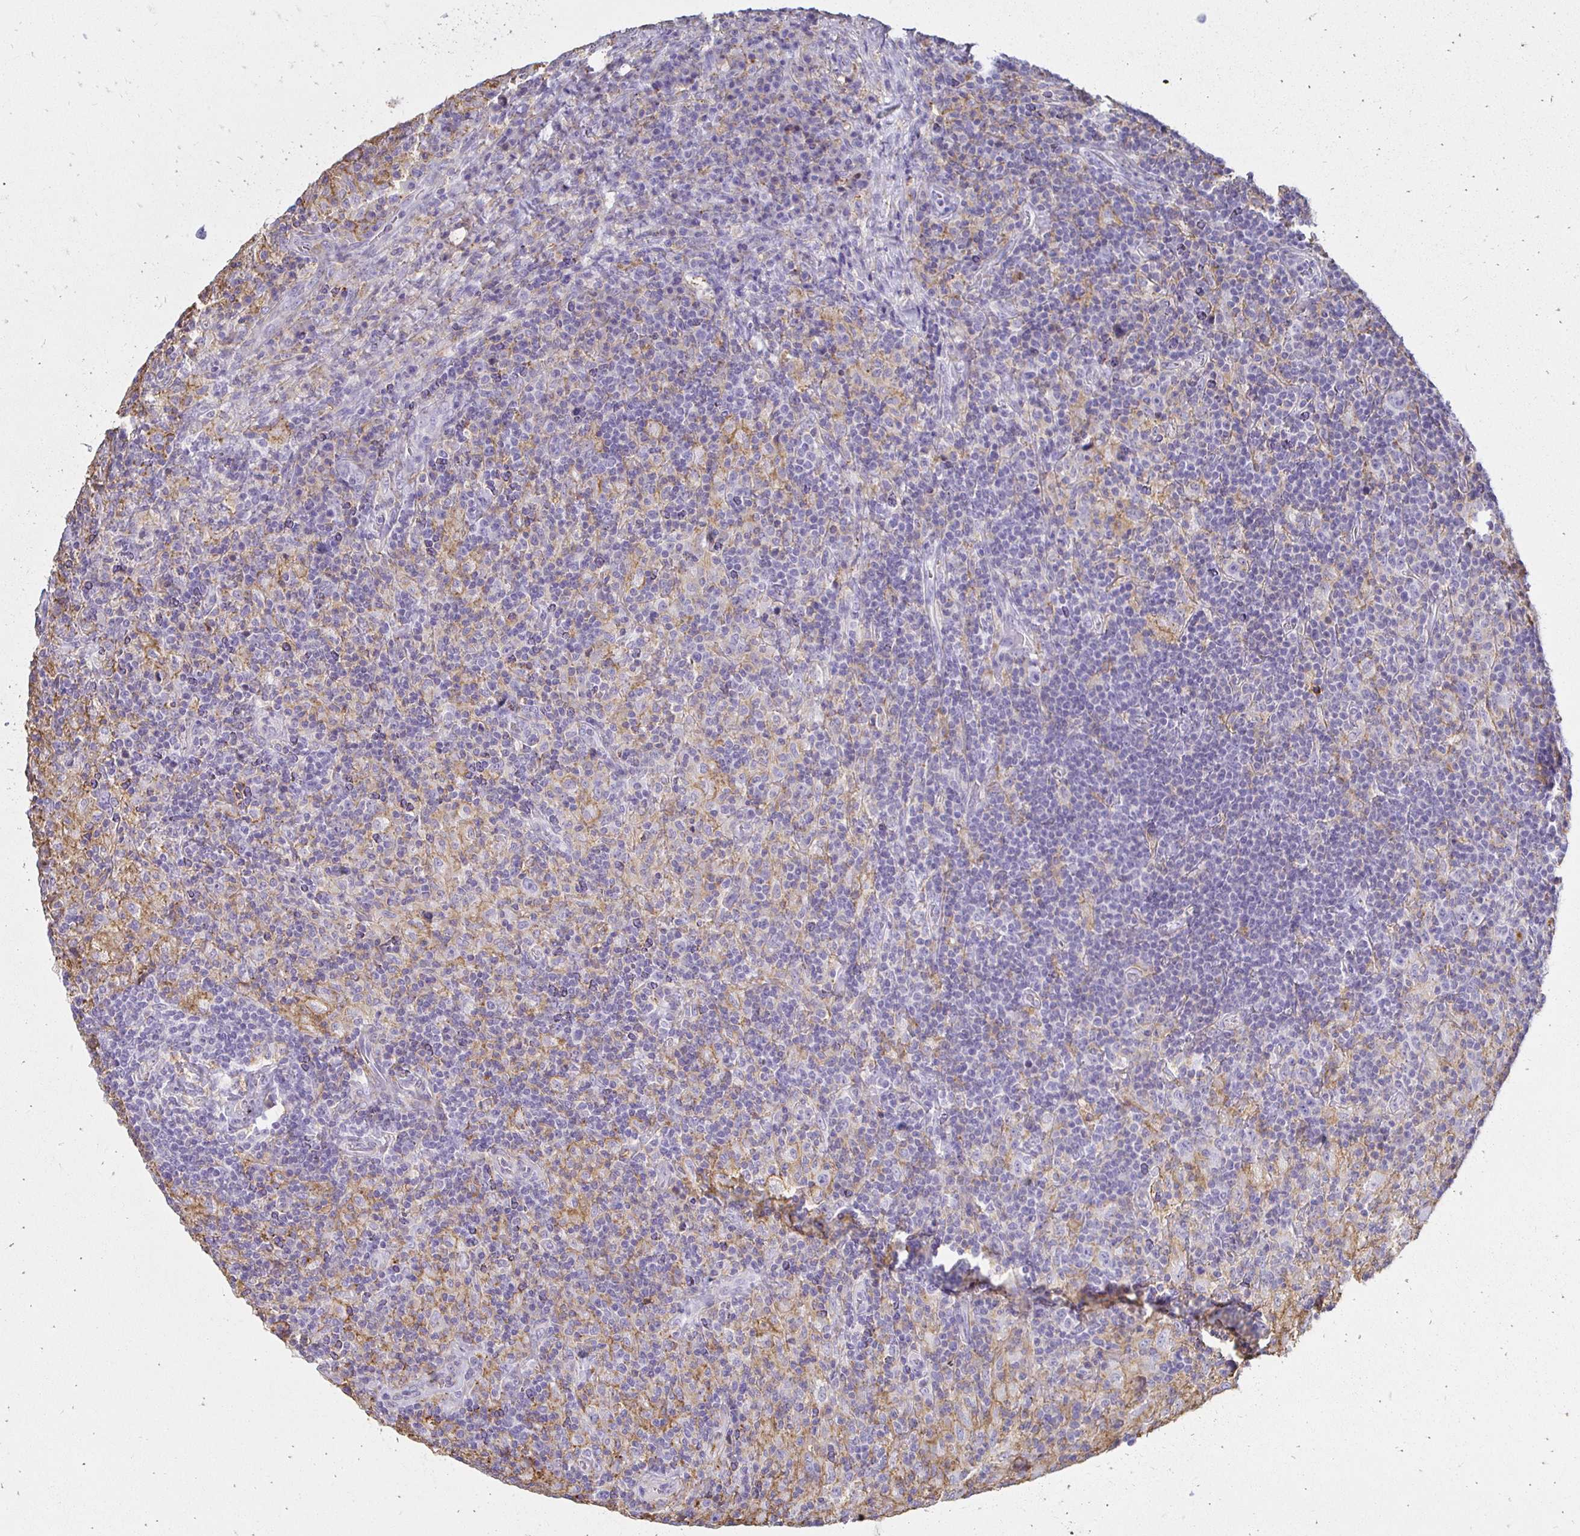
{"staining": {"intensity": "negative", "quantity": "none", "location": "none"}, "tissue": "lymphoma", "cell_type": "Tumor cells", "image_type": "cancer", "snomed": [{"axis": "morphology", "description": "Hodgkin's disease, NOS"}, {"axis": "topography", "description": "Lymph node"}], "caption": "The IHC micrograph has no significant expression in tumor cells of lymphoma tissue.", "gene": "TAS1R3", "patient": {"sex": "male", "age": 70}}